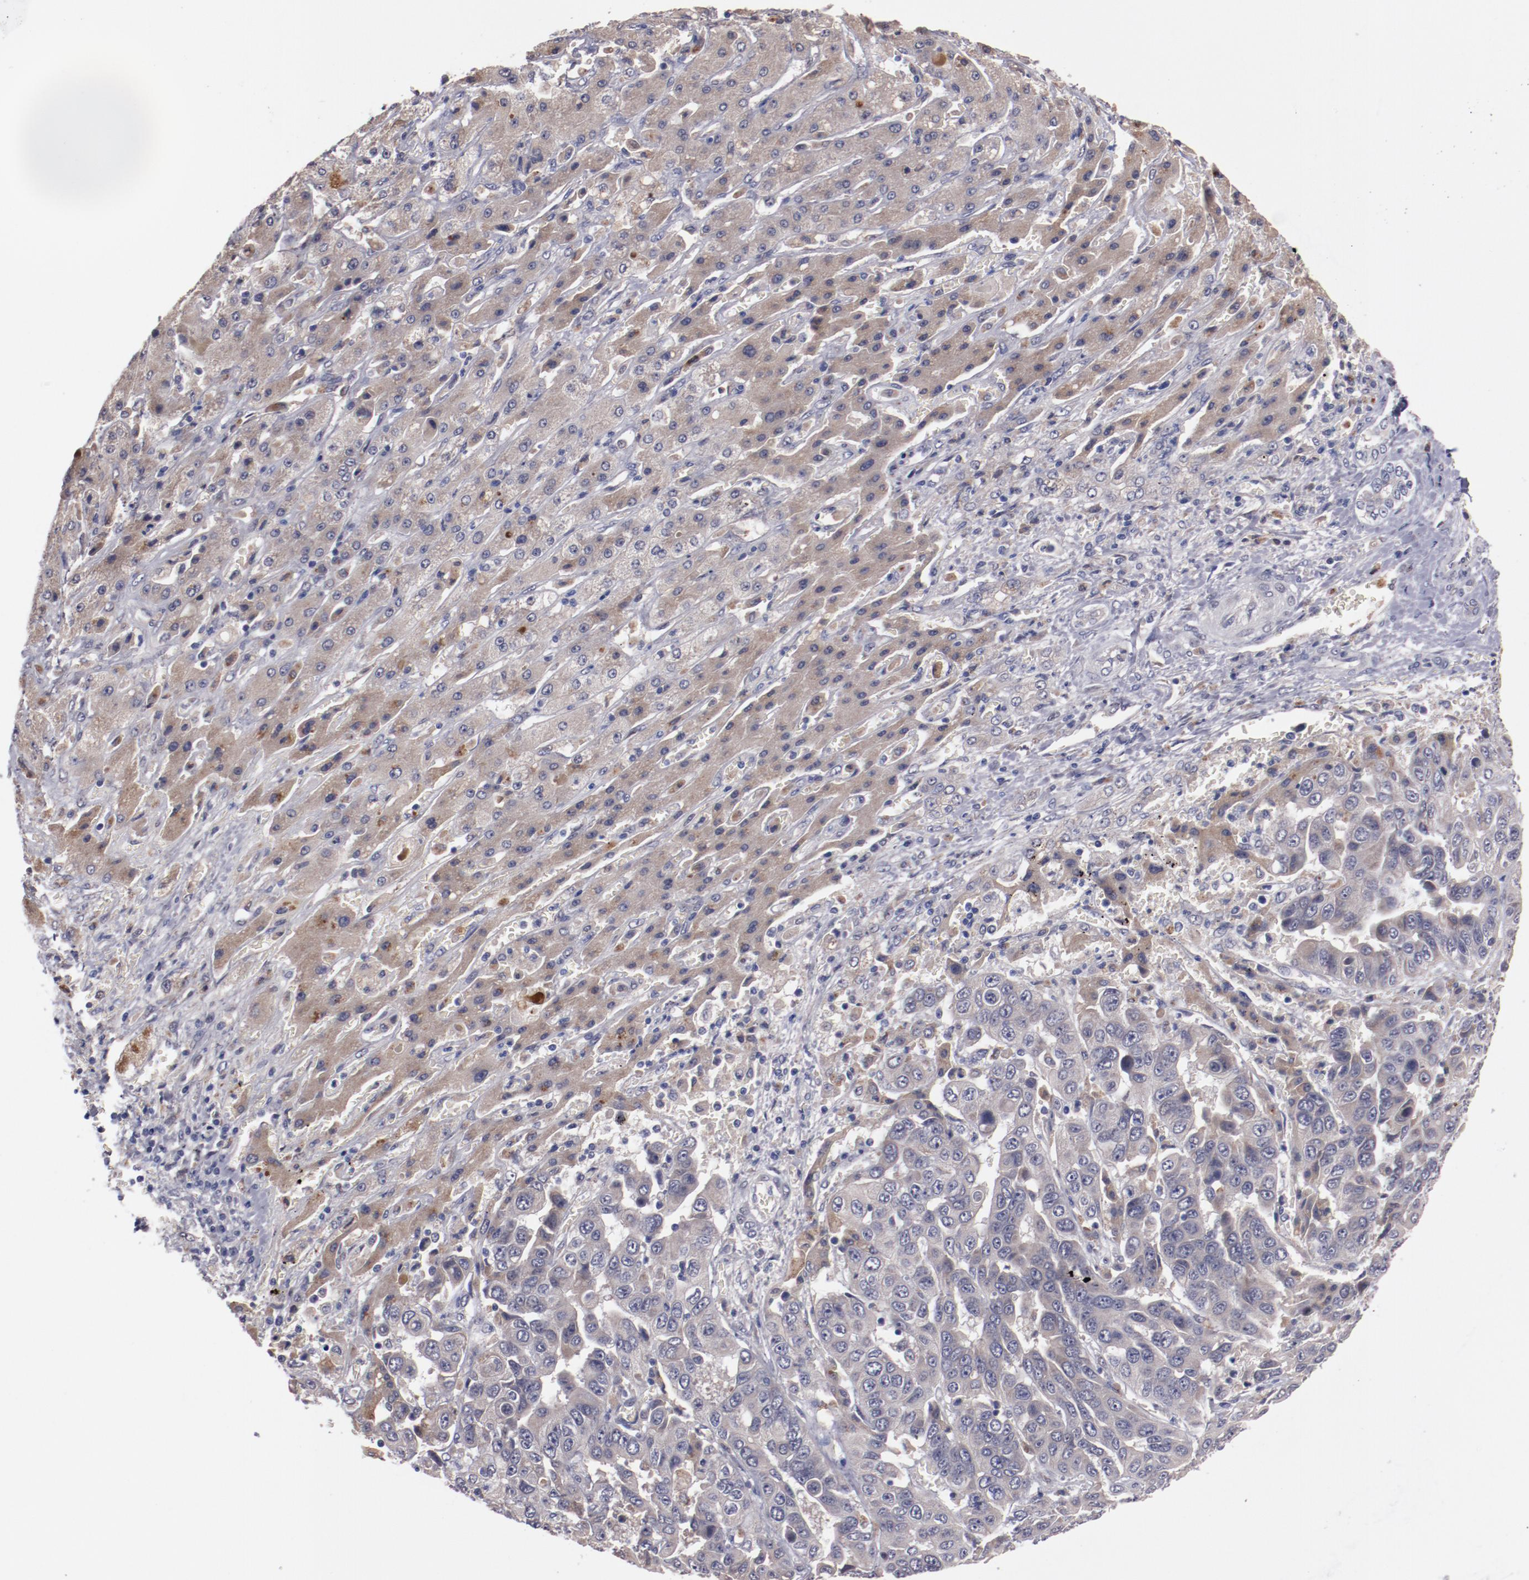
{"staining": {"intensity": "weak", "quantity": "25%-75%", "location": "cytoplasmic/membranous"}, "tissue": "liver cancer", "cell_type": "Tumor cells", "image_type": "cancer", "snomed": [{"axis": "morphology", "description": "Cholangiocarcinoma"}, {"axis": "topography", "description": "Liver"}], "caption": "Weak cytoplasmic/membranous positivity is identified in about 25%-75% of tumor cells in liver cancer (cholangiocarcinoma). (Brightfield microscopy of DAB IHC at high magnification).", "gene": "FAM81A", "patient": {"sex": "female", "age": 52}}